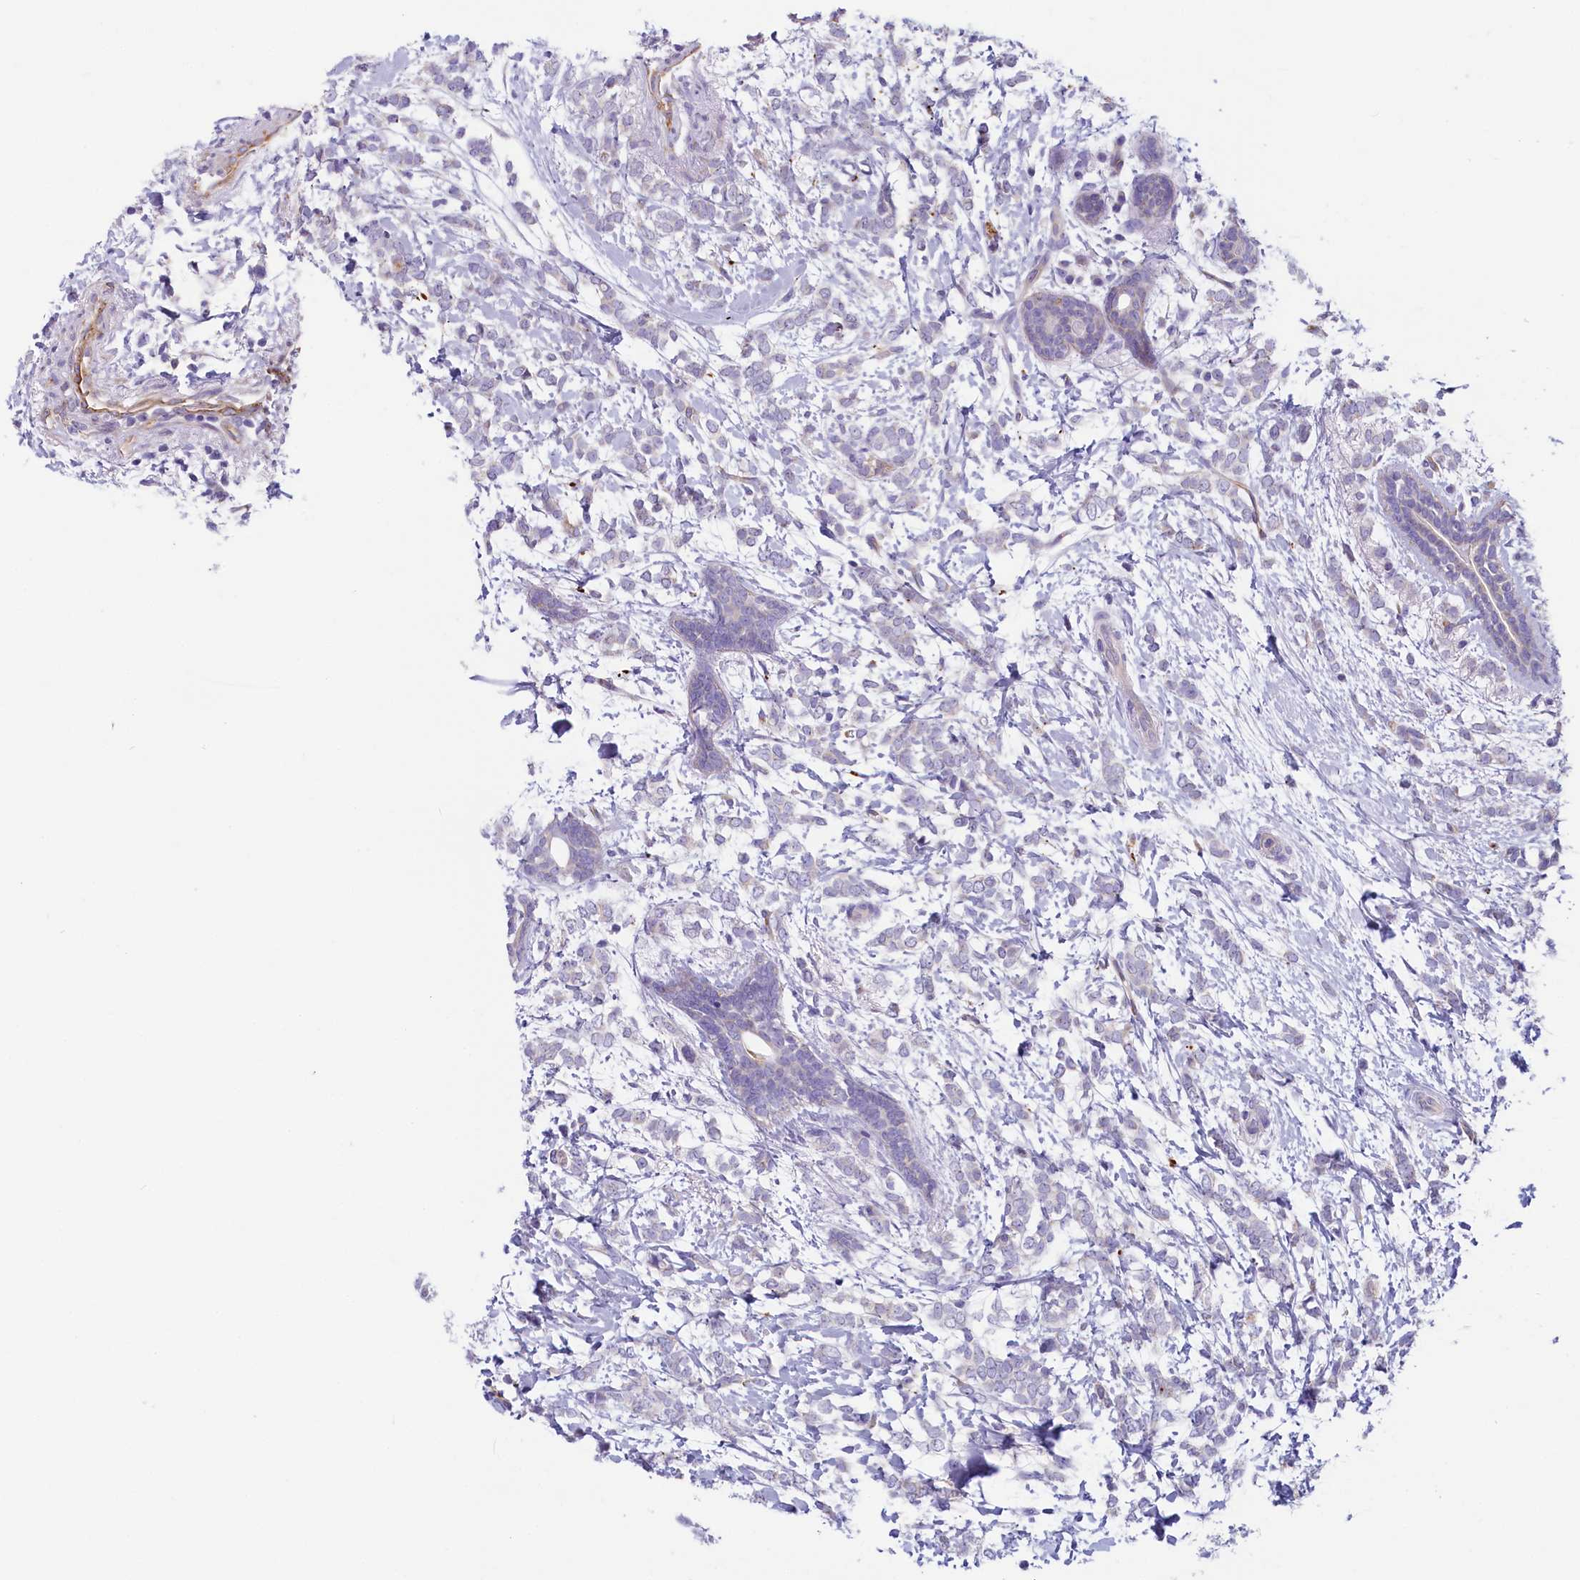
{"staining": {"intensity": "negative", "quantity": "none", "location": "none"}, "tissue": "breast cancer", "cell_type": "Tumor cells", "image_type": "cancer", "snomed": [{"axis": "morphology", "description": "Normal tissue, NOS"}, {"axis": "morphology", "description": "Lobular carcinoma"}, {"axis": "topography", "description": "Breast"}], "caption": "The histopathology image reveals no significant staining in tumor cells of lobular carcinoma (breast).", "gene": "LMOD3", "patient": {"sex": "female", "age": 47}}